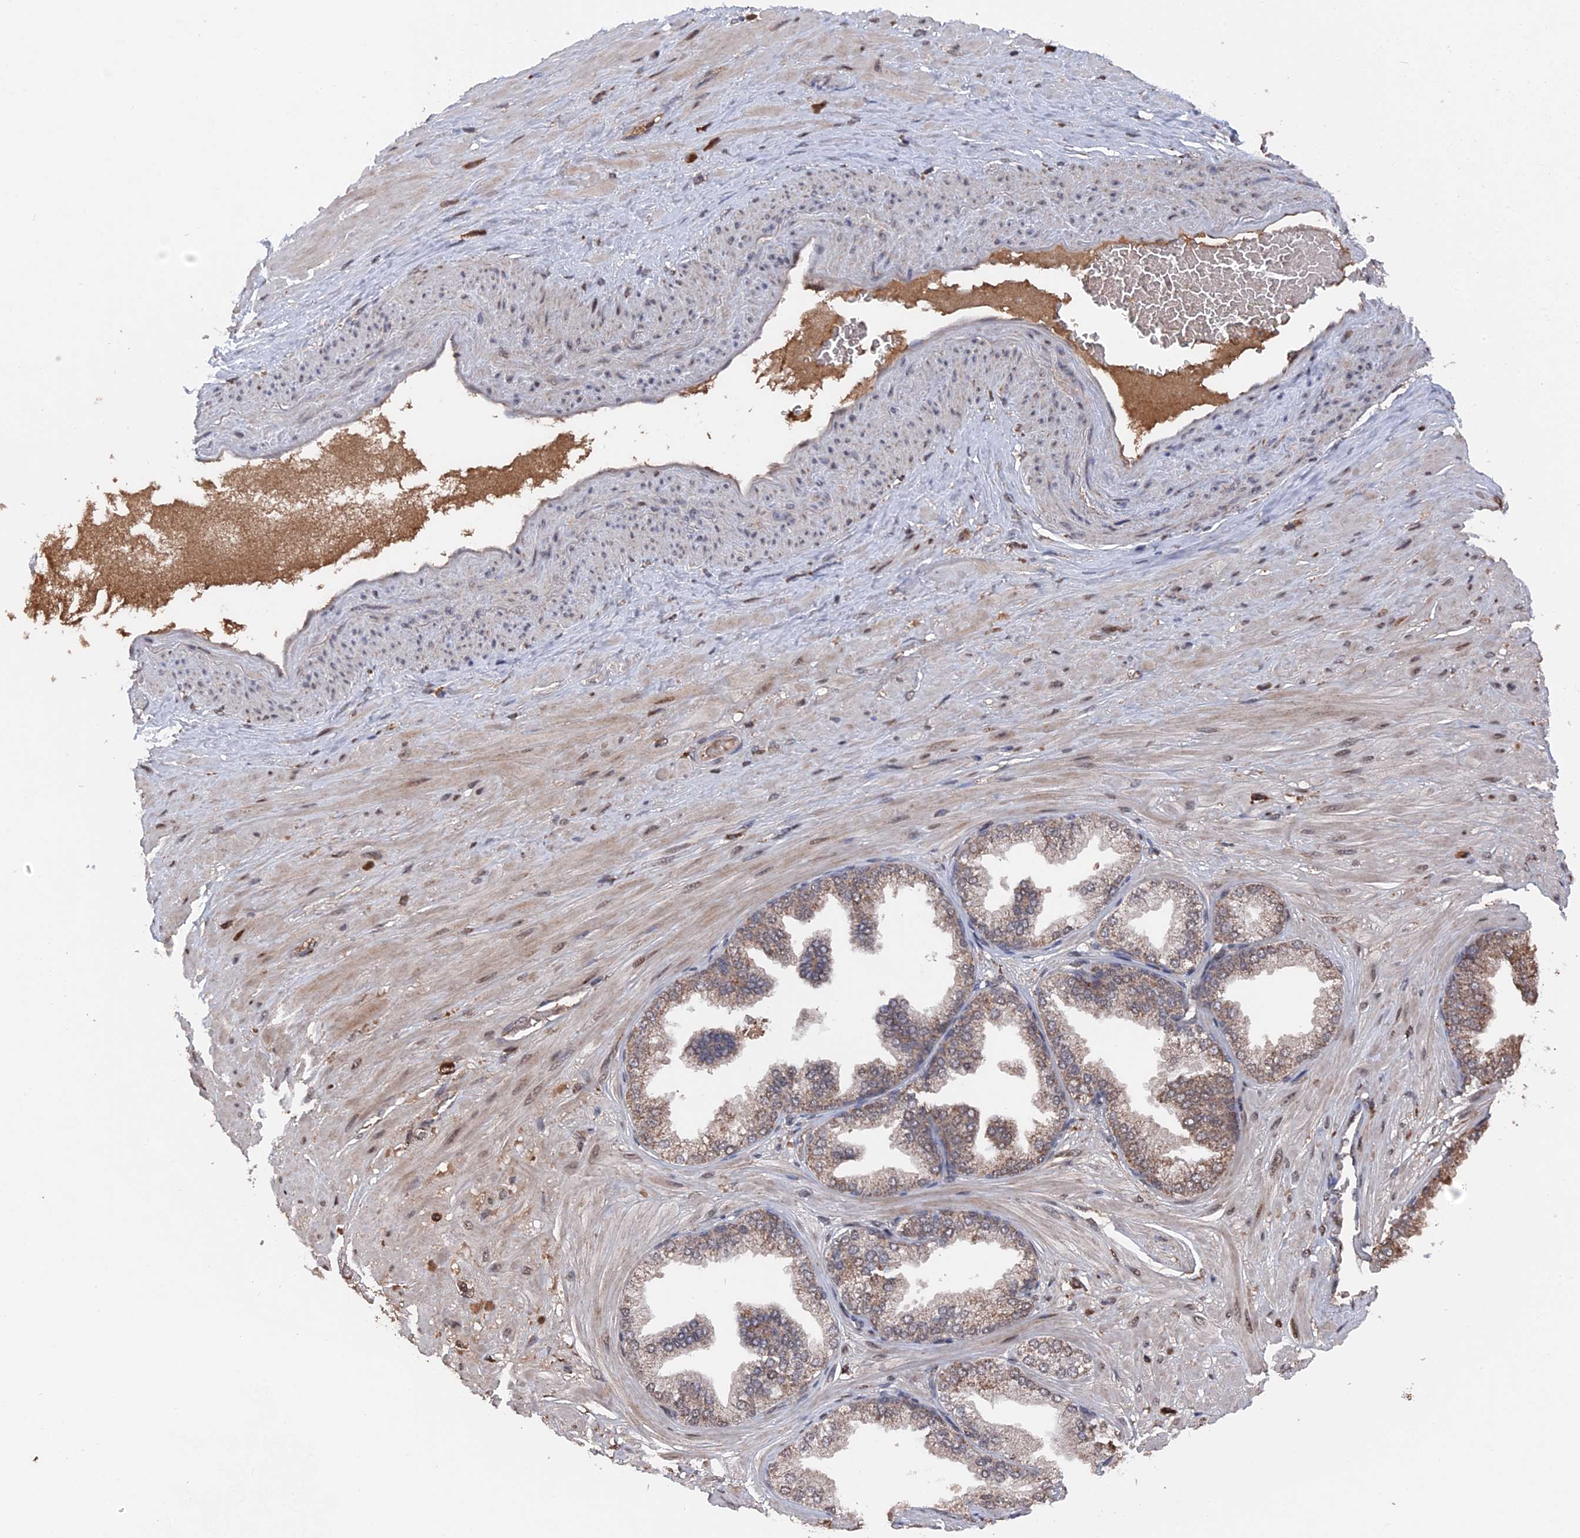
{"staining": {"intensity": "negative", "quantity": "none", "location": "none"}, "tissue": "adipose tissue", "cell_type": "Adipocytes", "image_type": "normal", "snomed": [{"axis": "morphology", "description": "Normal tissue, NOS"}, {"axis": "morphology", "description": "Adenocarcinoma, Low grade"}, {"axis": "topography", "description": "Prostate"}, {"axis": "topography", "description": "Peripheral nerve tissue"}], "caption": "An image of adipose tissue stained for a protein reveals no brown staining in adipocytes. (DAB (3,3'-diaminobenzidine) immunohistochemistry (IHC) with hematoxylin counter stain).", "gene": "CEACAM21", "patient": {"sex": "male", "age": 63}}